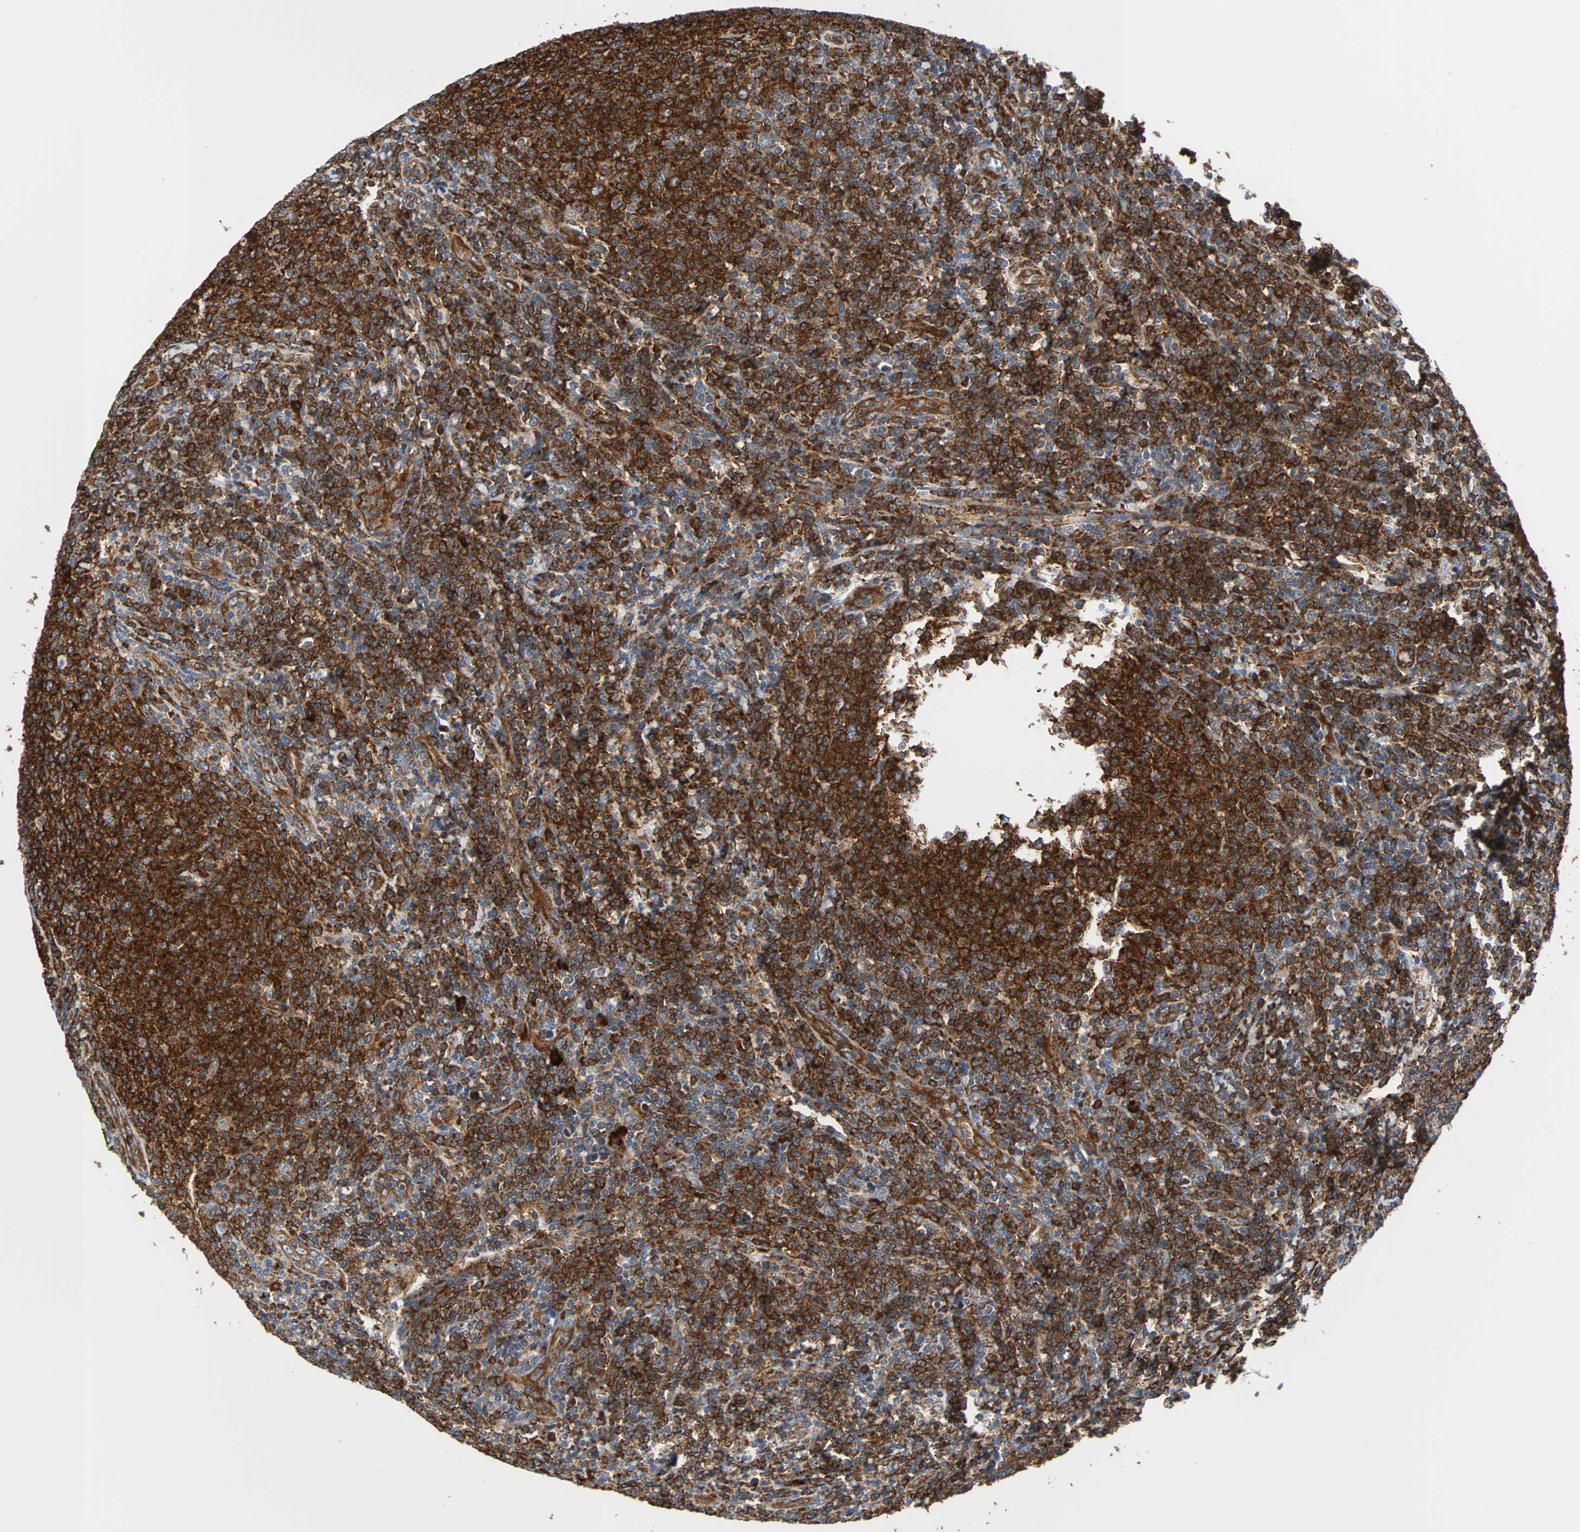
{"staining": {"intensity": "strong", "quantity": ">75%", "location": "cytoplasmic/membranous"}, "tissue": "lymphoma", "cell_type": "Tumor cells", "image_type": "cancer", "snomed": [{"axis": "morphology", "description": "Malignant lymphoma, non-Hodgkin's type, Low grade"}, {"axis": "topography", "description": "Lymph node"}], "caption": "Human lymphoma stained with a brown dye displays strong cytoplasmic/membranous positive expression in approximately >75% of tumor cells.", "gene": "PLCG2", "patient": {"sex": "male", "age": 66}}